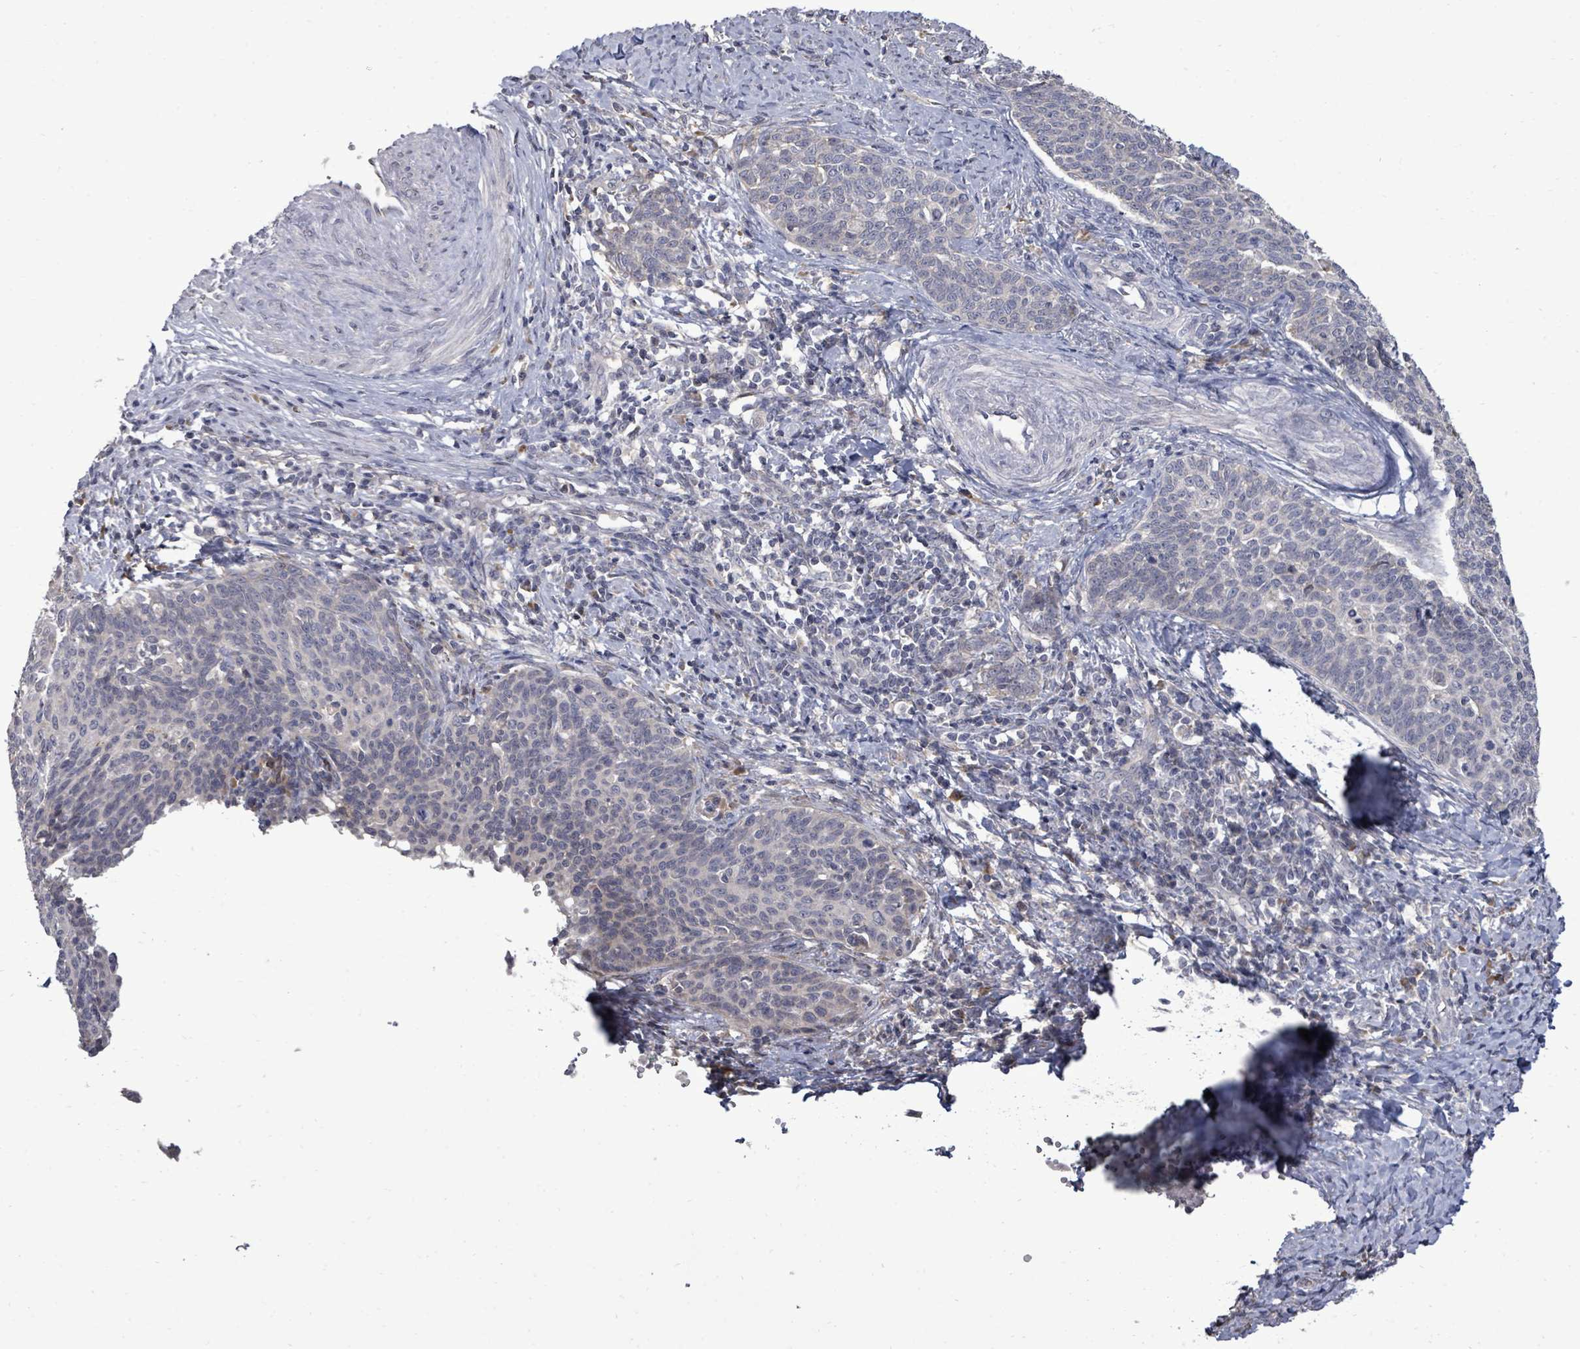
{"staining": {"intensity": "negative", "quantity": "none", "location": "none"}, "tissue": "cervical cancer", "cell_type": "Tumor cells", "image_type": "cancer", "snomed": [{"axis": "morphology", "description": "Squamous cell carcinoma, NOS"}, {"axis": "topography", "description": "Cervix"}], "caption": "Protein analysis of cervical cancer (squamous cell carcinoma) exhibits no significant staining in tumor cells. (DAB immunohistochemistry visualized using brightfield microscopy, high magnification).", "gene": "POMGNT2", "patient": {"sex": "female", "age": 39}}